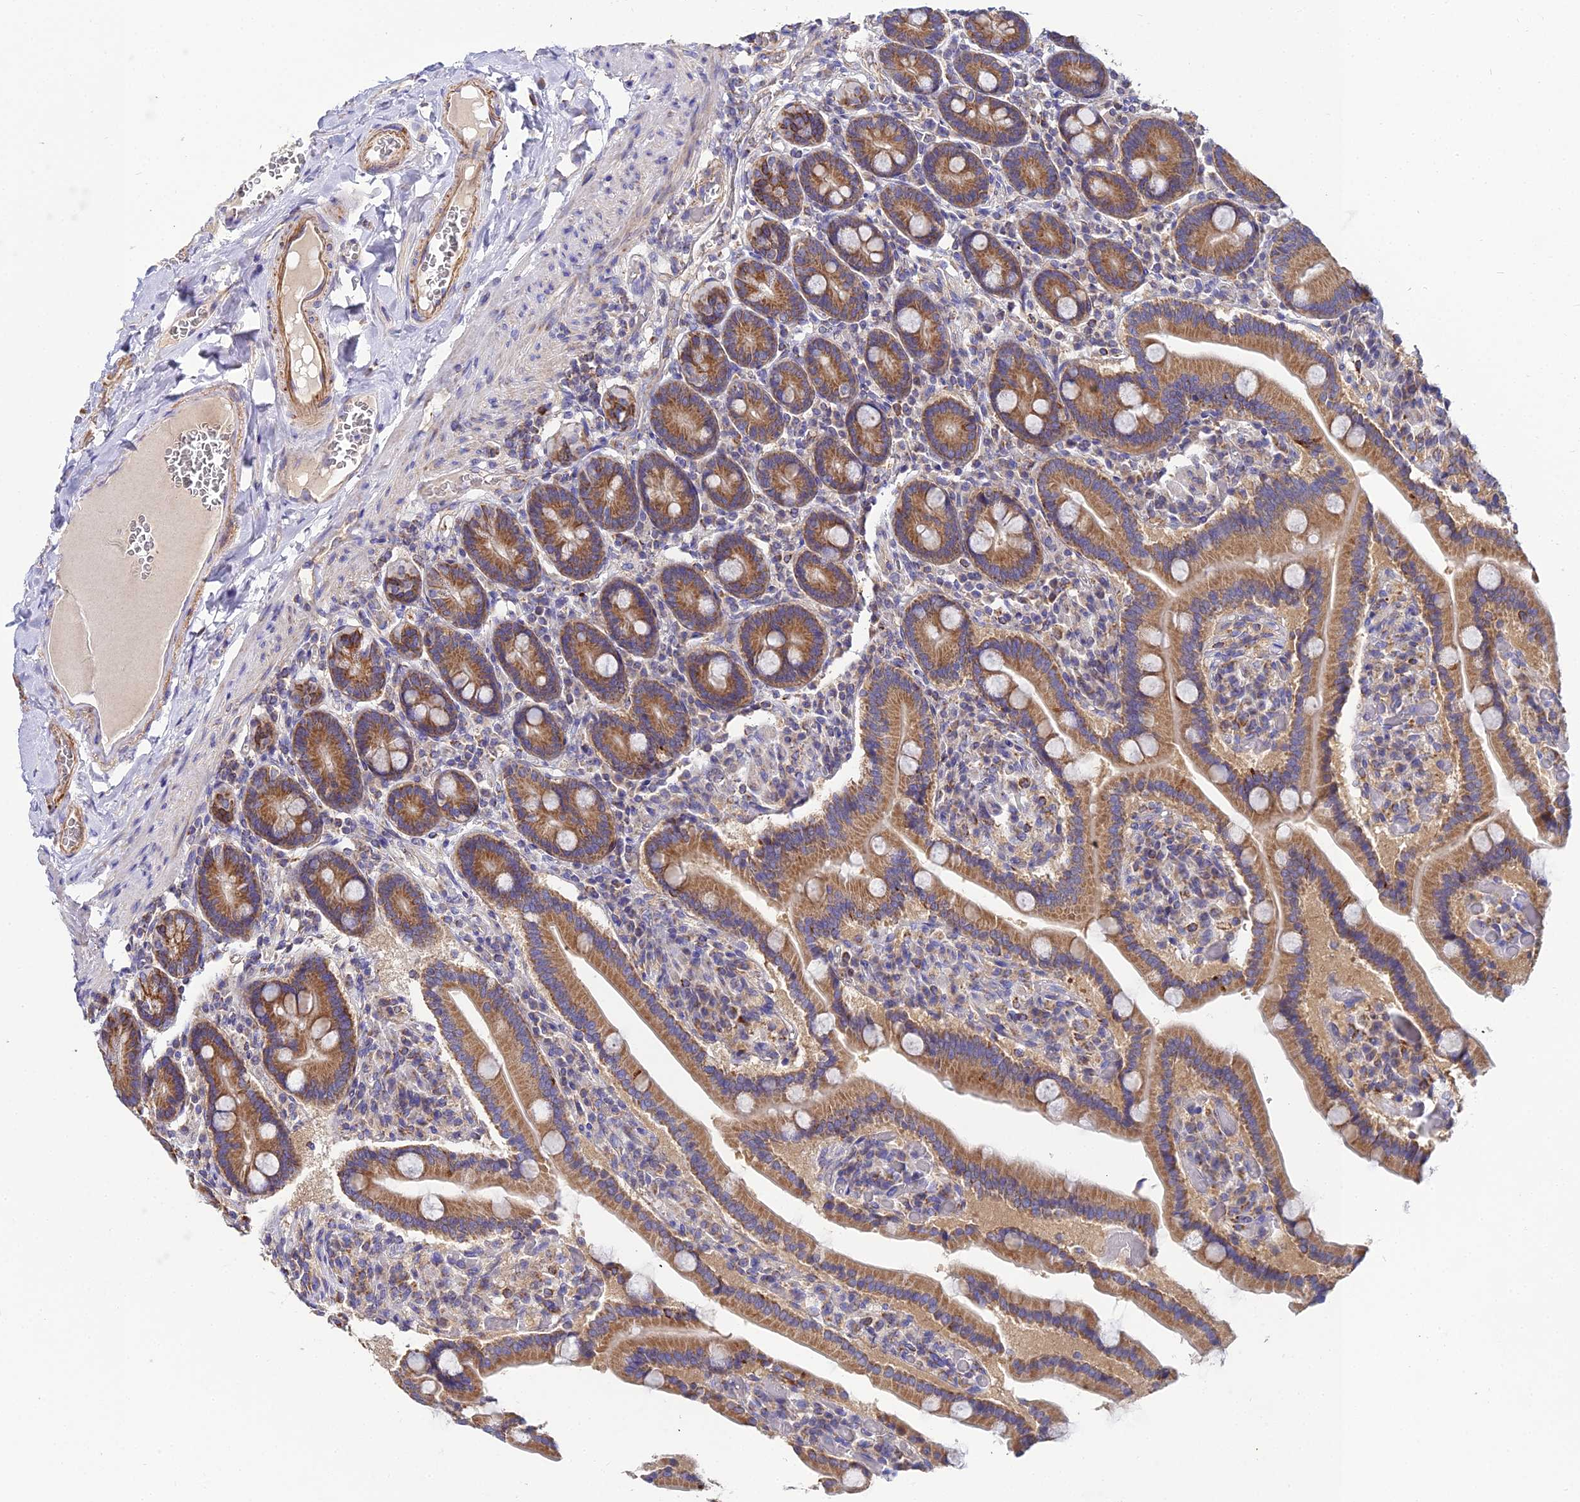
{"staining": {"intensity": "moderate", "quantity": ">75%", "location": "cytoplasmic/membranous"}, "tissue": "duodenum", "cell_type": "Glandular cells", "image_type": "normal", "snomed": [{"axis": "morphology", "description": "Normal tissue, NOS"}, {"axis": "topography", "description": "Duodenum"}], "caption": "Immunohistochemical staining of benign human duodenum exhibits medium levels of moderate cytoplasmic/membranous expression in approximately >75% of glandular cells.", "gene": "NIPSNAP3A", "patient": {"sex": "female", "age": 62}}